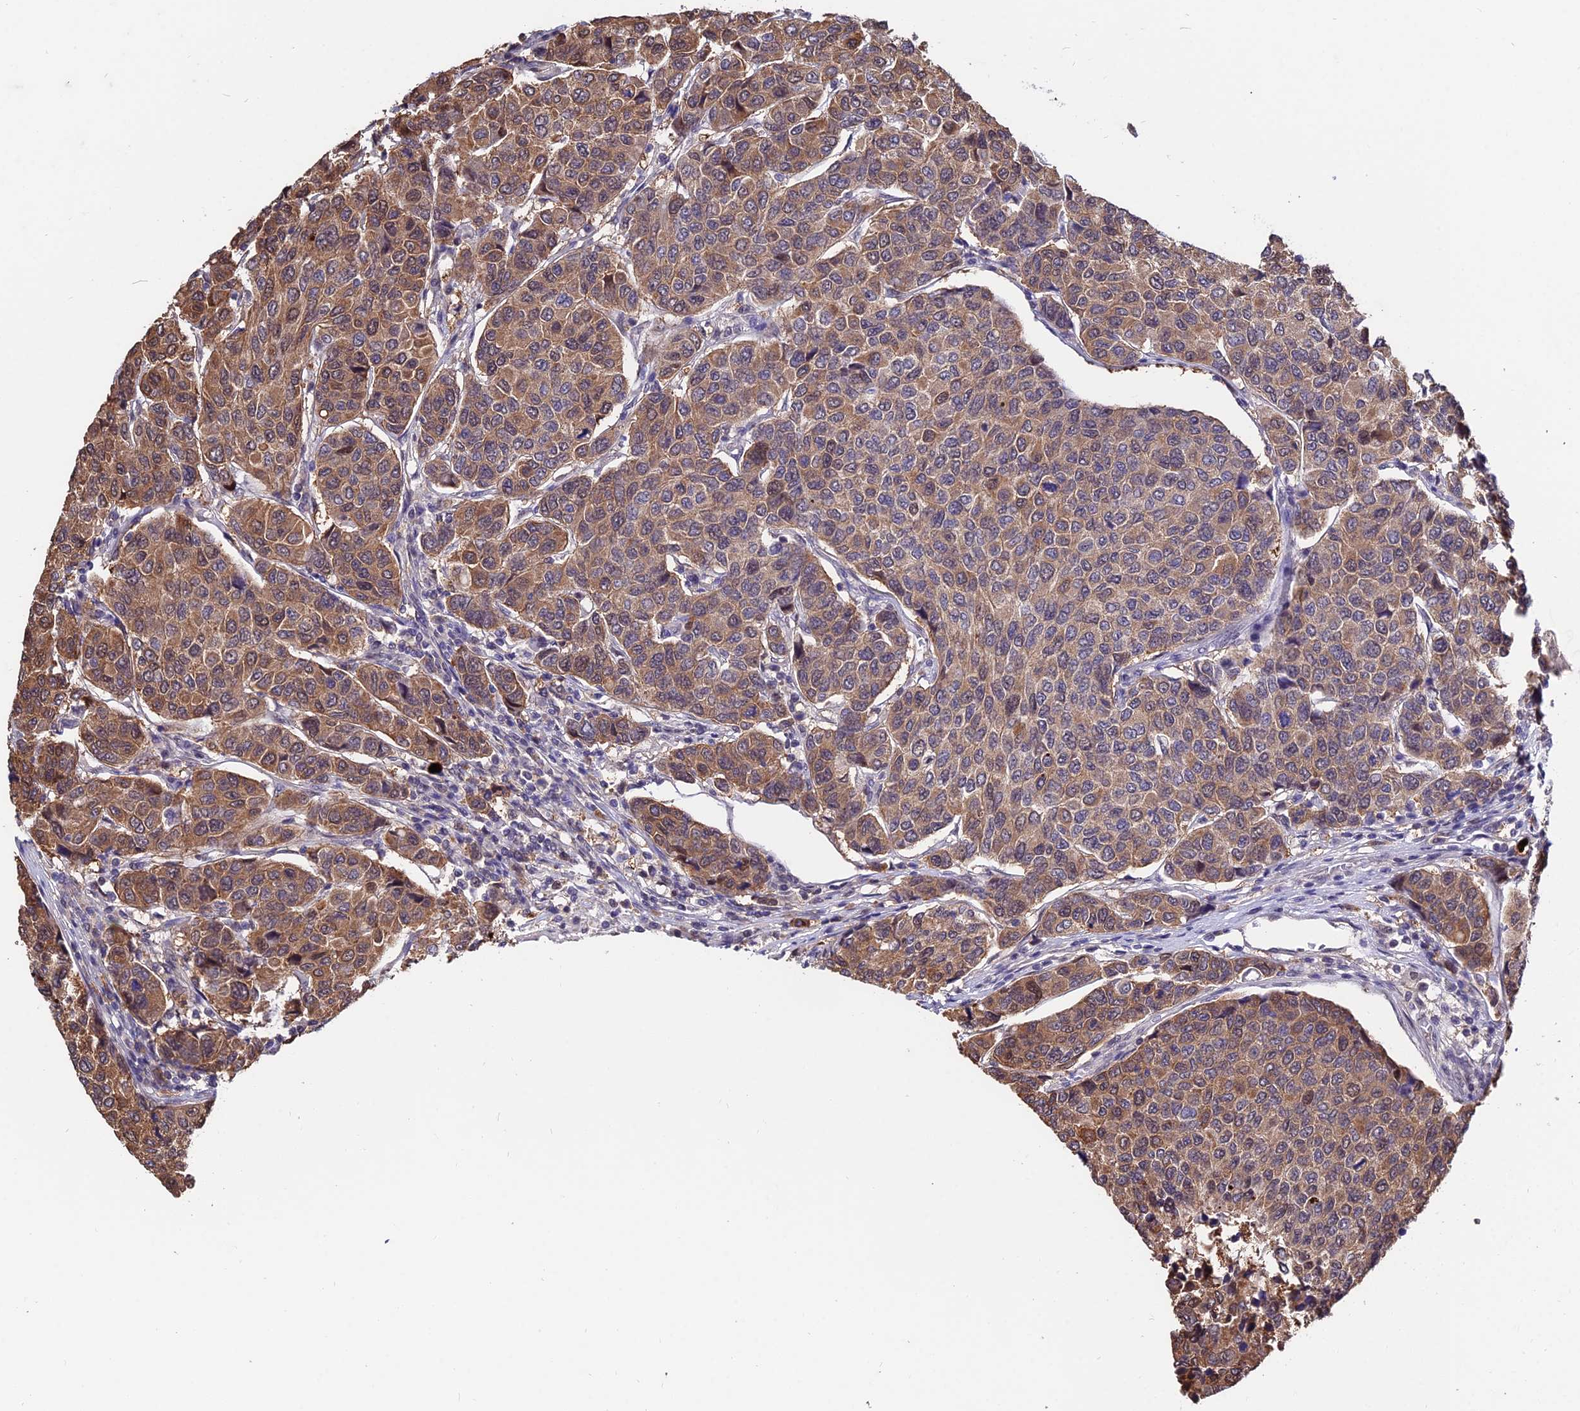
{"staining": {"intensity": "moderate", "quantity": ">75%", "location": "cytoplasmic/membranous,nuclear"}, "tissue": "breast cancer", "cell_type": "Tumor cells", "image_type": "cancer", "snomed": [{"axis": "morphology", "description": "Duct carcinoma"}, {"axis": "topography", "description": "Breast"}], "caption": "An image showing moderate cytoplasmic/membranous and nuclear staining in about >75% of tumor cells in infiltrating ductal carcinoma (breast), as visualized by brown immunohistochemical staining.", "gene": "INPP4A", "patient": {"sex": "female", "age": 55}}